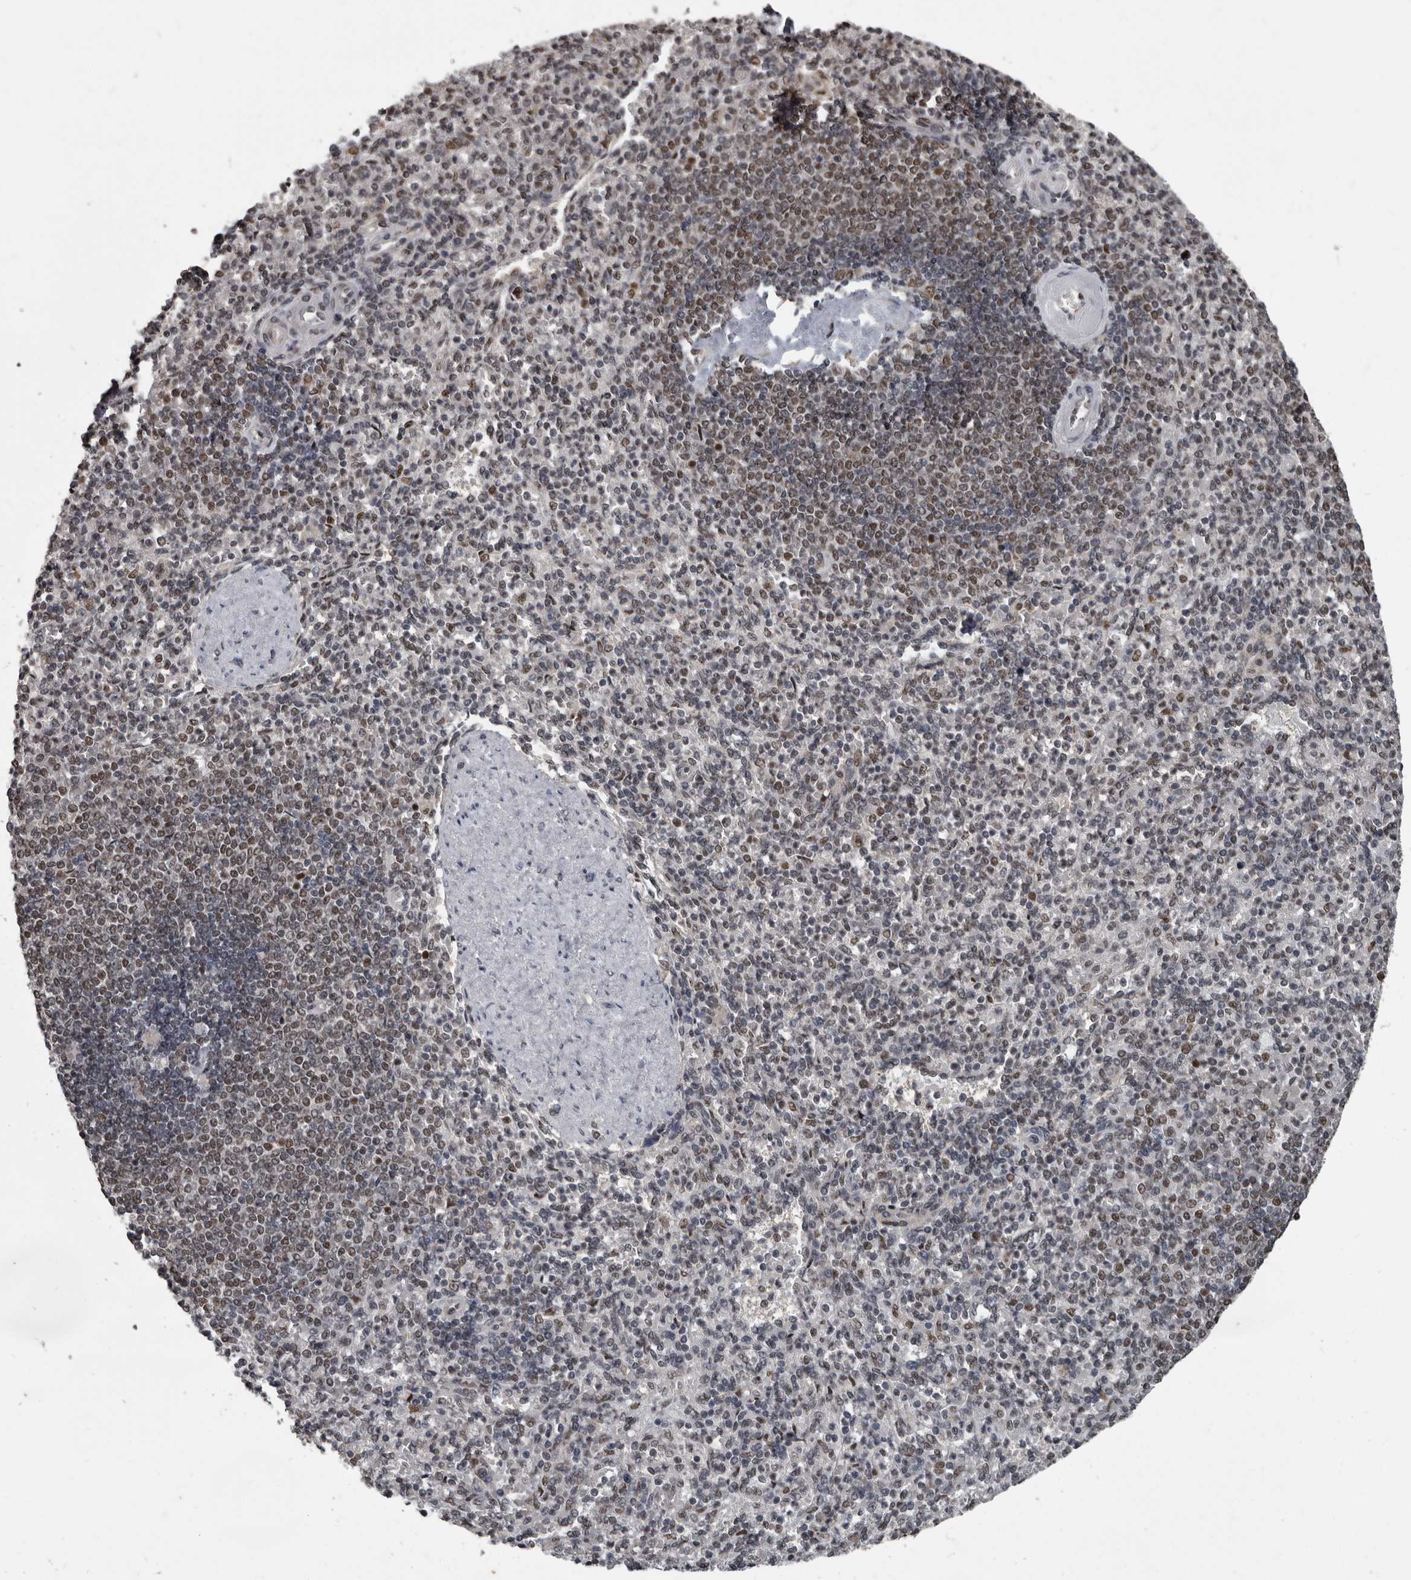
{"staining": {"intensity": "moderate", "quantity": "25%-75%", "location": "nuclear"}, "tissue": "spleen", "cell_type": "Cells in red pulp", "image_type": "normal", "snomed": [{"axis": "morphology", "description": "Normal tissue, NOS"}, {"axis": "topography", "description": "Spleen"}], "caption": "Immunohistochemistry (IHC) micrograph of normal spleen: human spleen stained using IHC exhibits medium levels of moderate protein expression localized specifically in the nuclear of cells in red pulp, appearing as a nuclear brown color.", "gene": "CHD1L", "patient": {"sex": "female", "age": 74}}